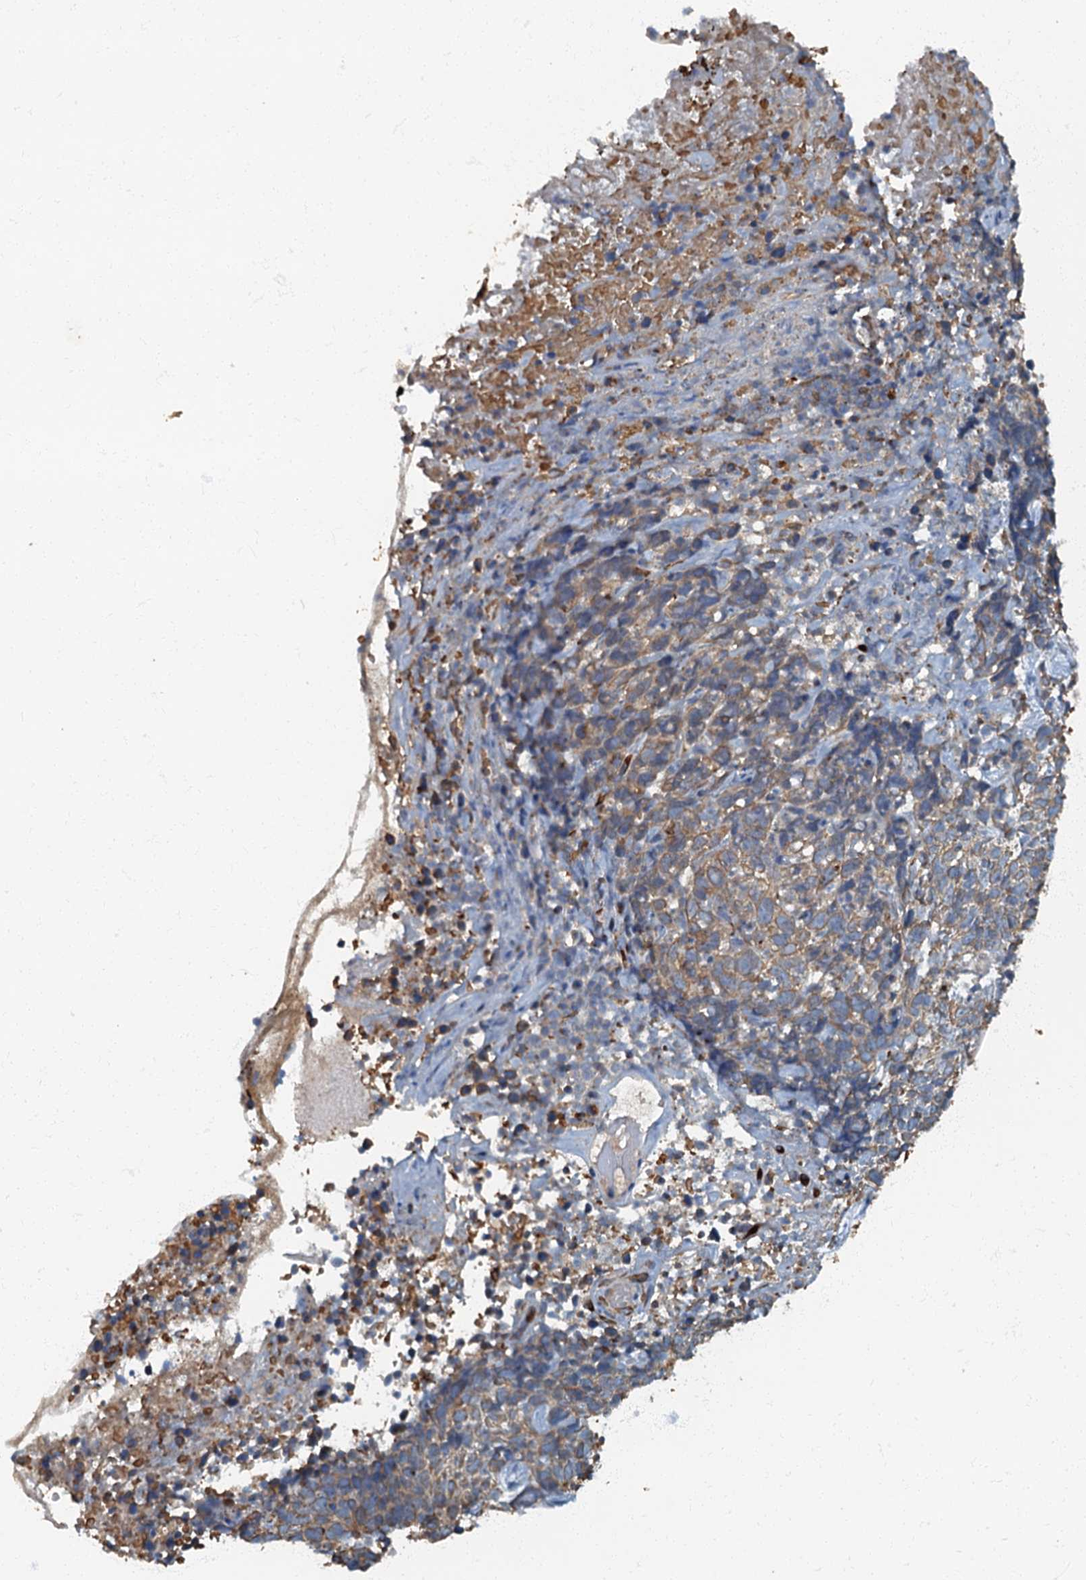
{"staining": {"intensity": "moderate", "quantity": ">75%", "location": "cytoplasmic/membranous"}, "tissue": "skin cancer", "cell_type": "Tumor cells", "image_type": "cancer", "snomed": [{"axis": "morphology", "description": "Basal cell carcinoma"}, {"axis": "topography", "description": "Skin"}], "caption": "Immunohistochemical staining of human skin cancer reveals moderate cytoplasmic/membranous protein expression in about >75% of tumor cells. (DAB (3,3'-diaminobenzidine) IHC, brown staining for protein, blue staining for nuclei).", "gene": "ARL11", "patient": {"sex": "female", "age": 84}}